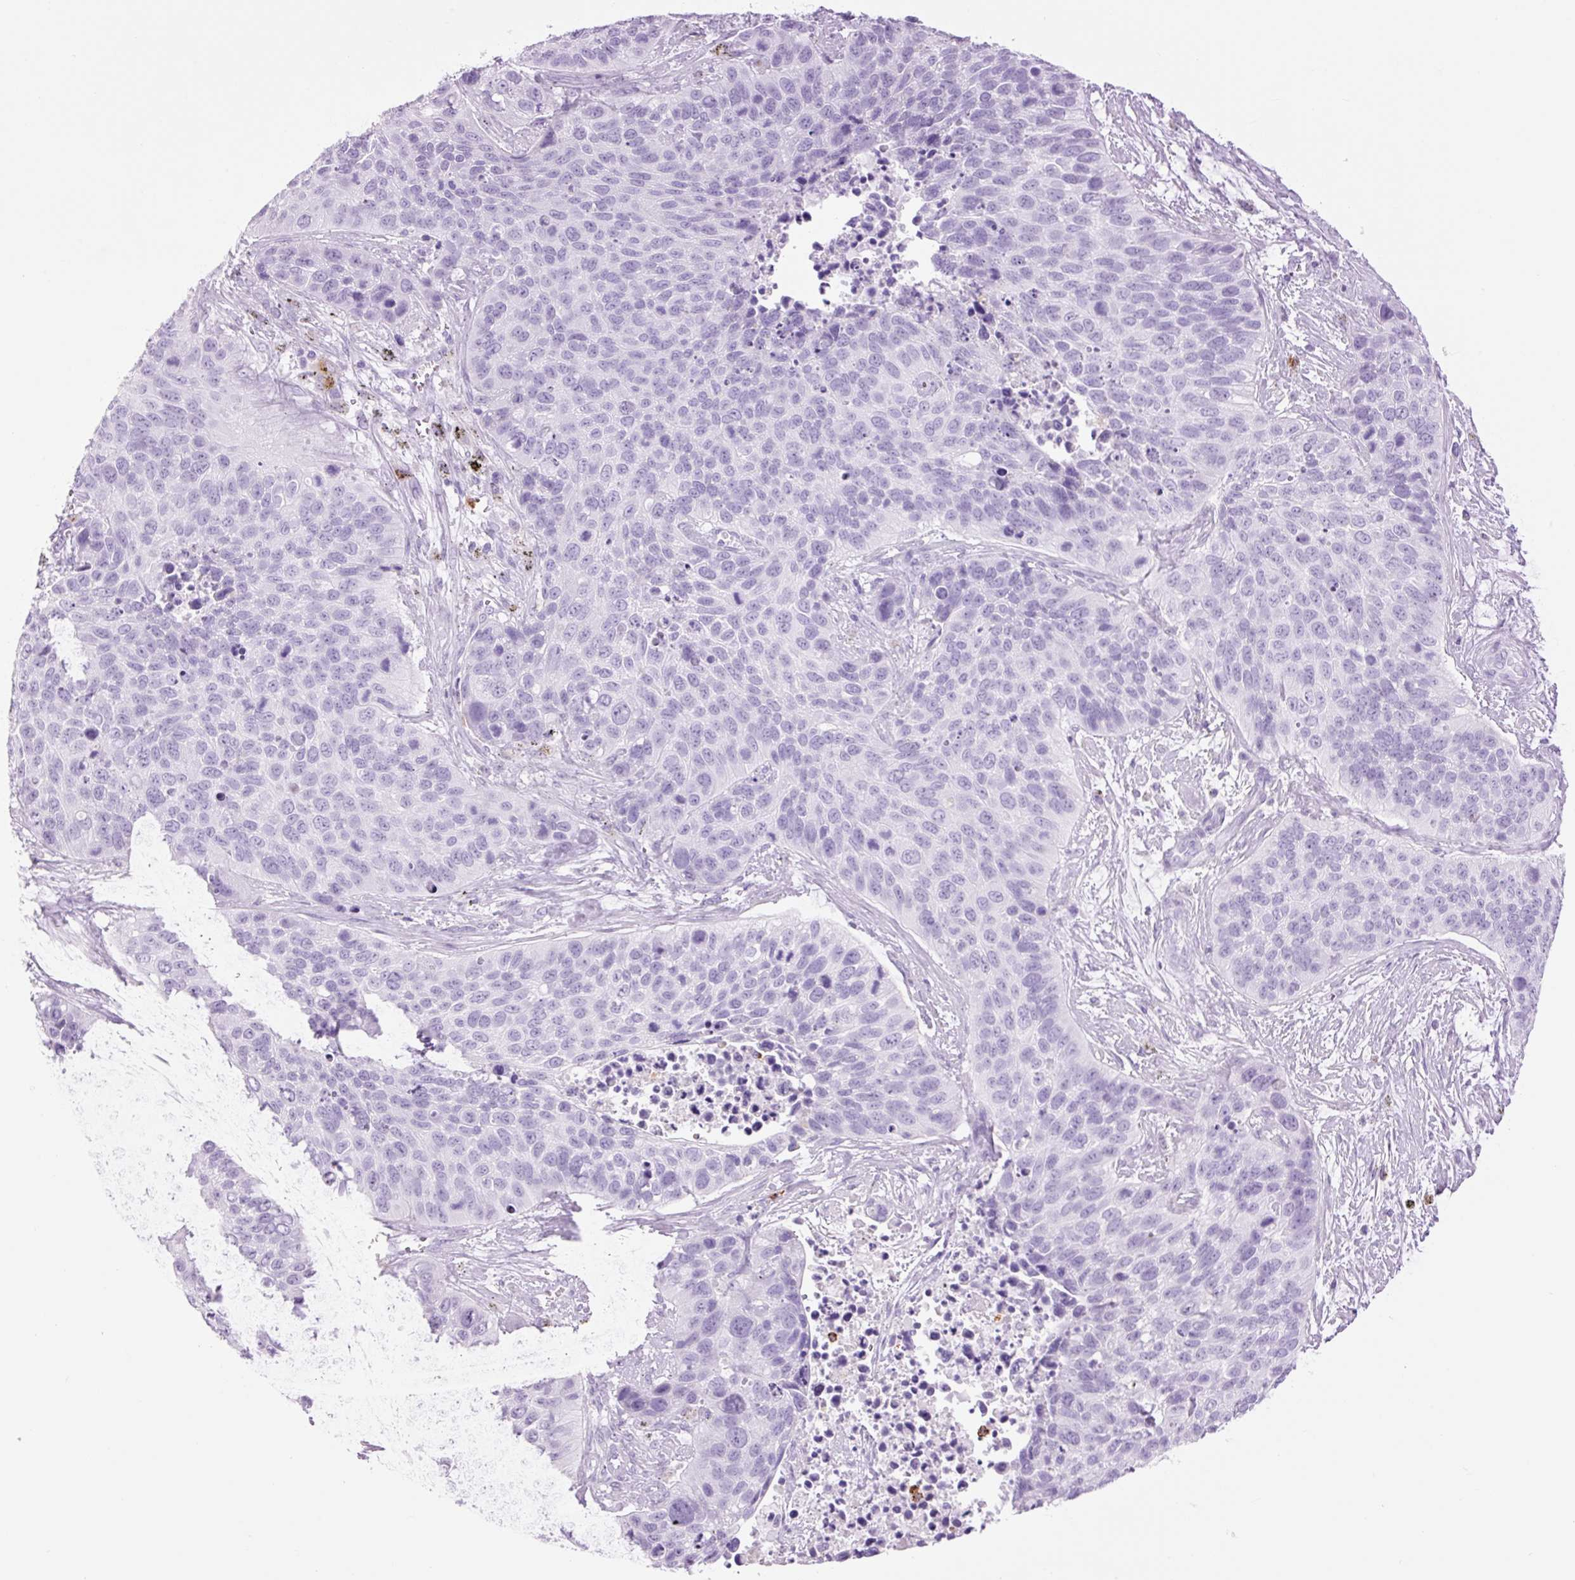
{"staining": {"intensity": "negative", "quantity": "none", "location": "none"}, "tissue": "lung cancer", "cell_type": "Tumor cells", "image_type": "cancer", "snomed": [{"axis": "morphology", "description": "Squamous cell carcinoma, NOS"}, {"axis": "topography", "description": "Lung"}], "caption": "Lung cancer stained for a protein using immunohistochemistry shows no staining tumor cells.", "gene": "LYZ", "patient": {"sex": "male", "age": 62}}